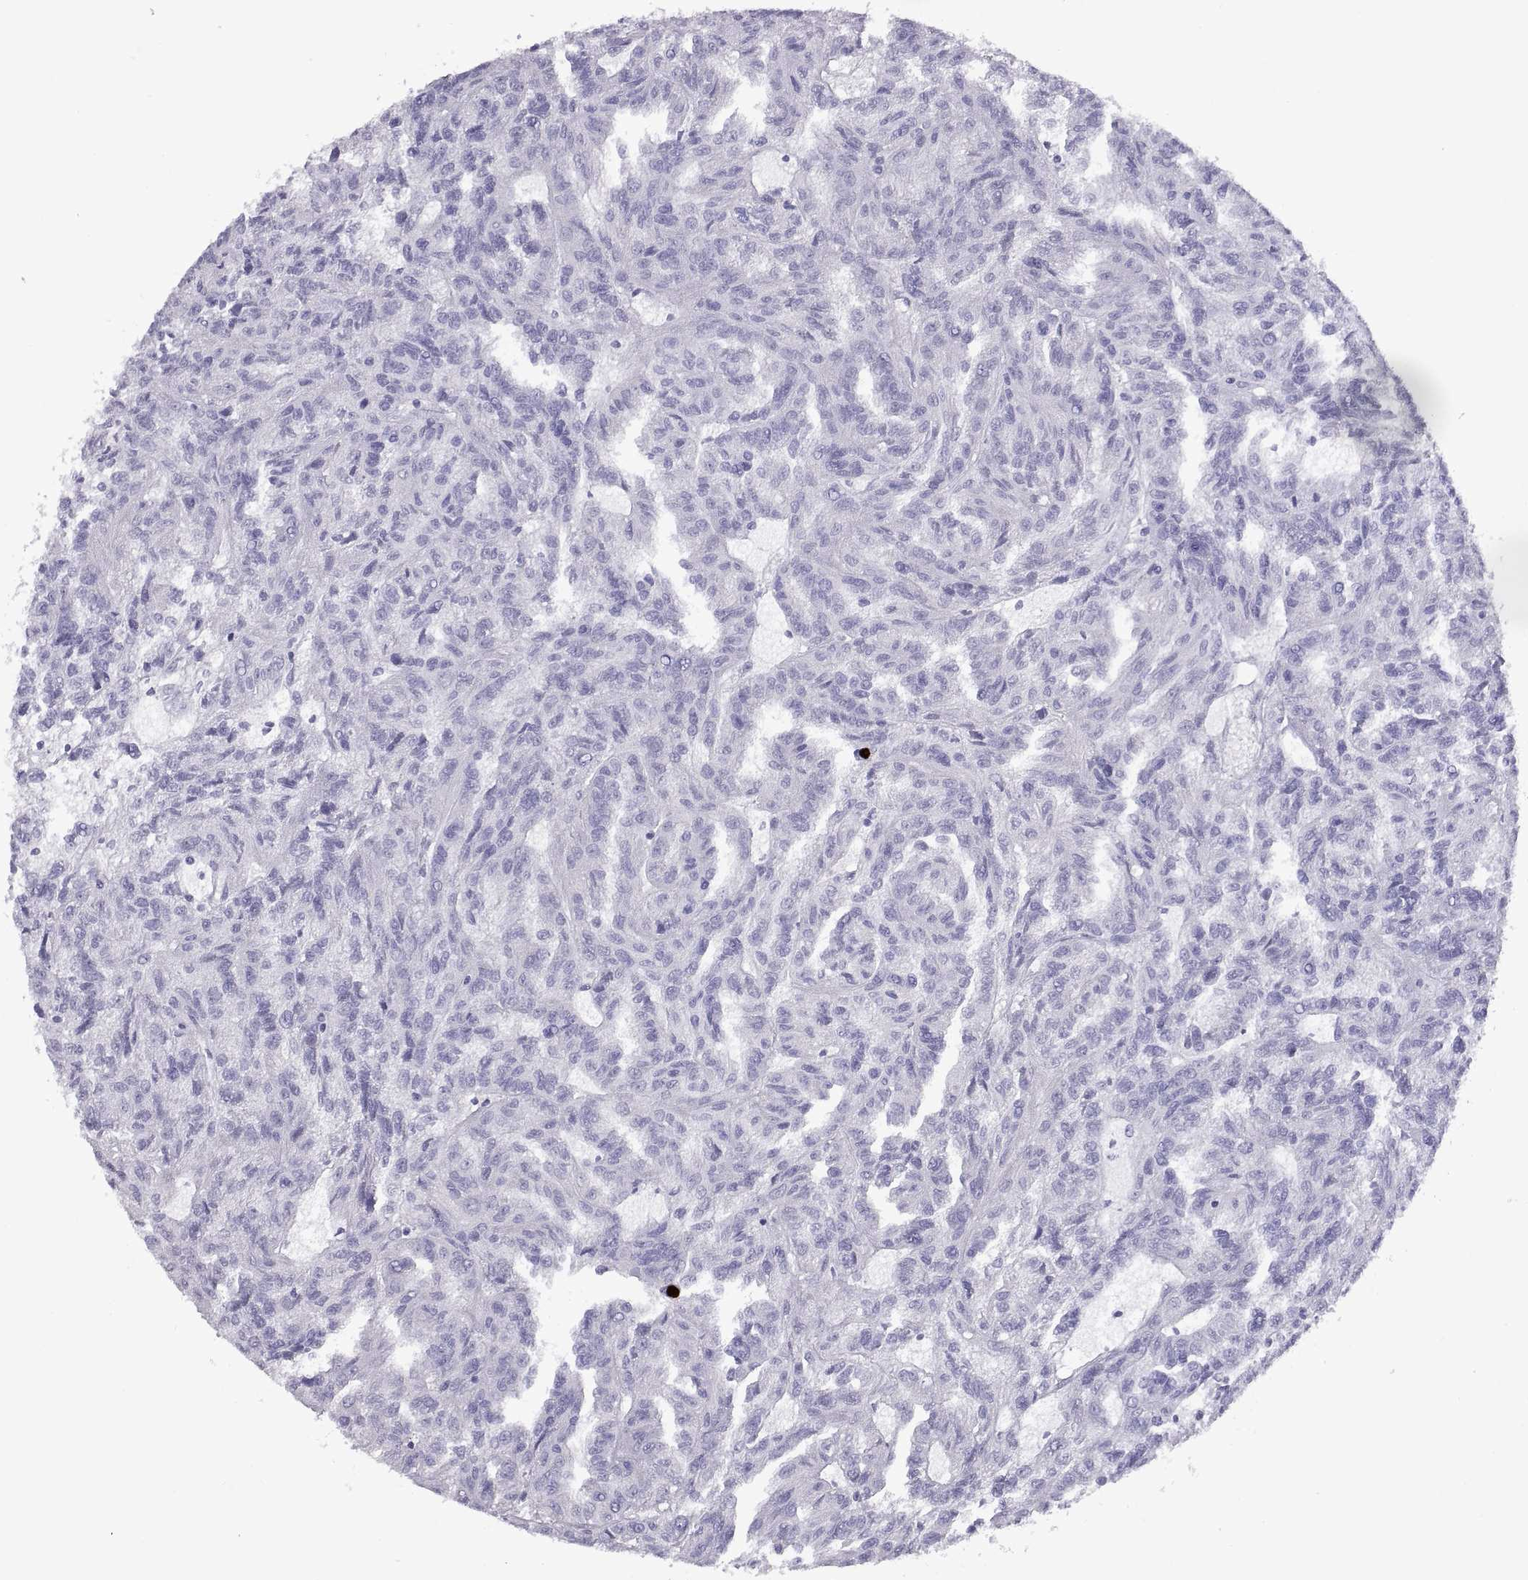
{"staining": {"intensity": "negative", "quantity": "none", "location": "none"}, "tissue": "renal cancer", "cell_type": "Tumor cells", "image_type": "cancer", "snomed": [{"axis": "morphology", "description": "Adenocarcinoma, NOS"}, {"axis": "topography", "description": "Kidney"}], "caption": "The micrograph displays no staining of tumor cells in renal cancer.", "gene": "RGS20", "patient": {"sex": "male", "age": 79}}